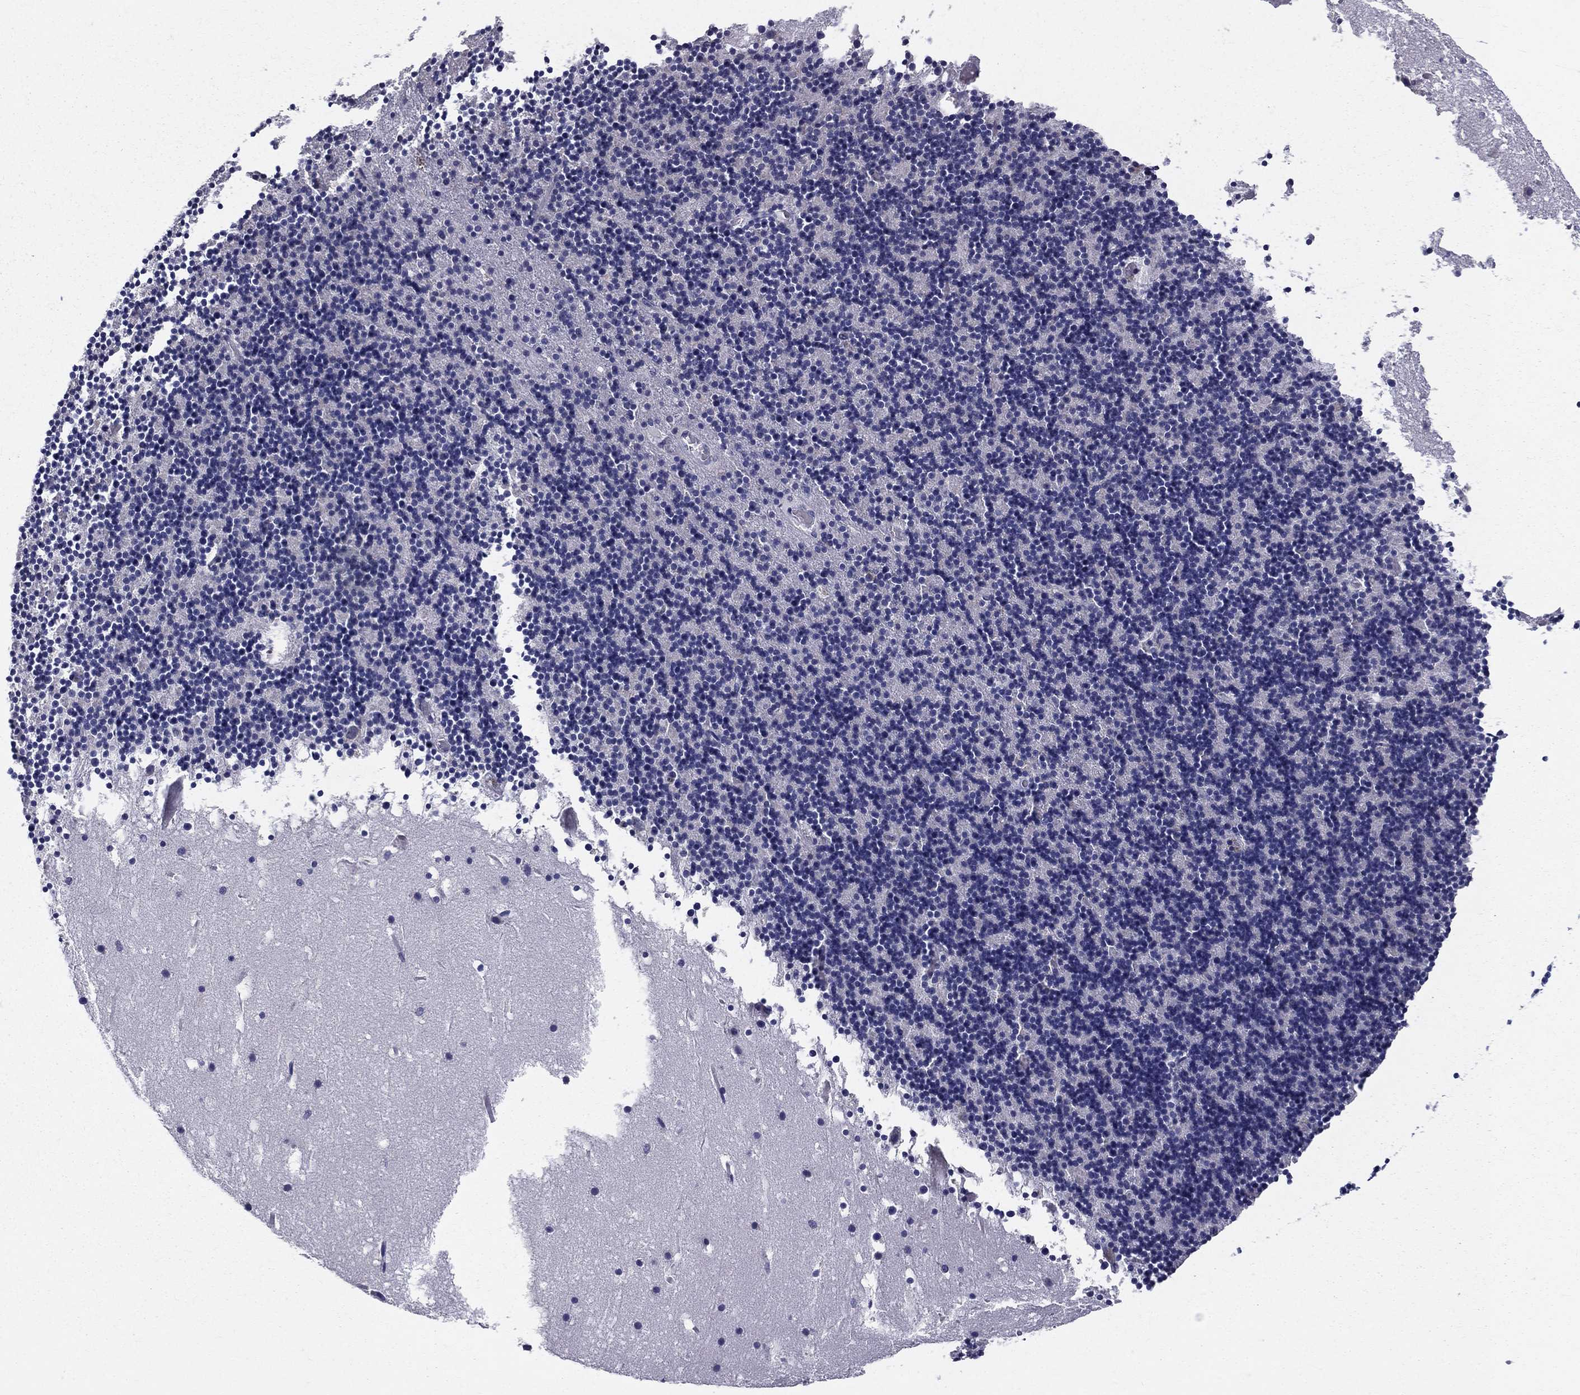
{"staining": {"intensity": "negative", "quantity": "none", "location": "none"}, "tissue": "cerebellum", "cell_type": "Cells in granular layer", "image_type": "normal", "snomed": [{"axis": "morphology", "description": "Normal tissue, NOS"}, {"axis": "topography", "description": "Cerebellum"}], "caption": "The photomicrograph demonstrates no staining of cells in granular layer in unremarkable cerebellum. (Brightfield microscopy of DAB IHC at high magnification).", "gene": "PRDX4", "patient": {"sex": "male", "age": 37}}